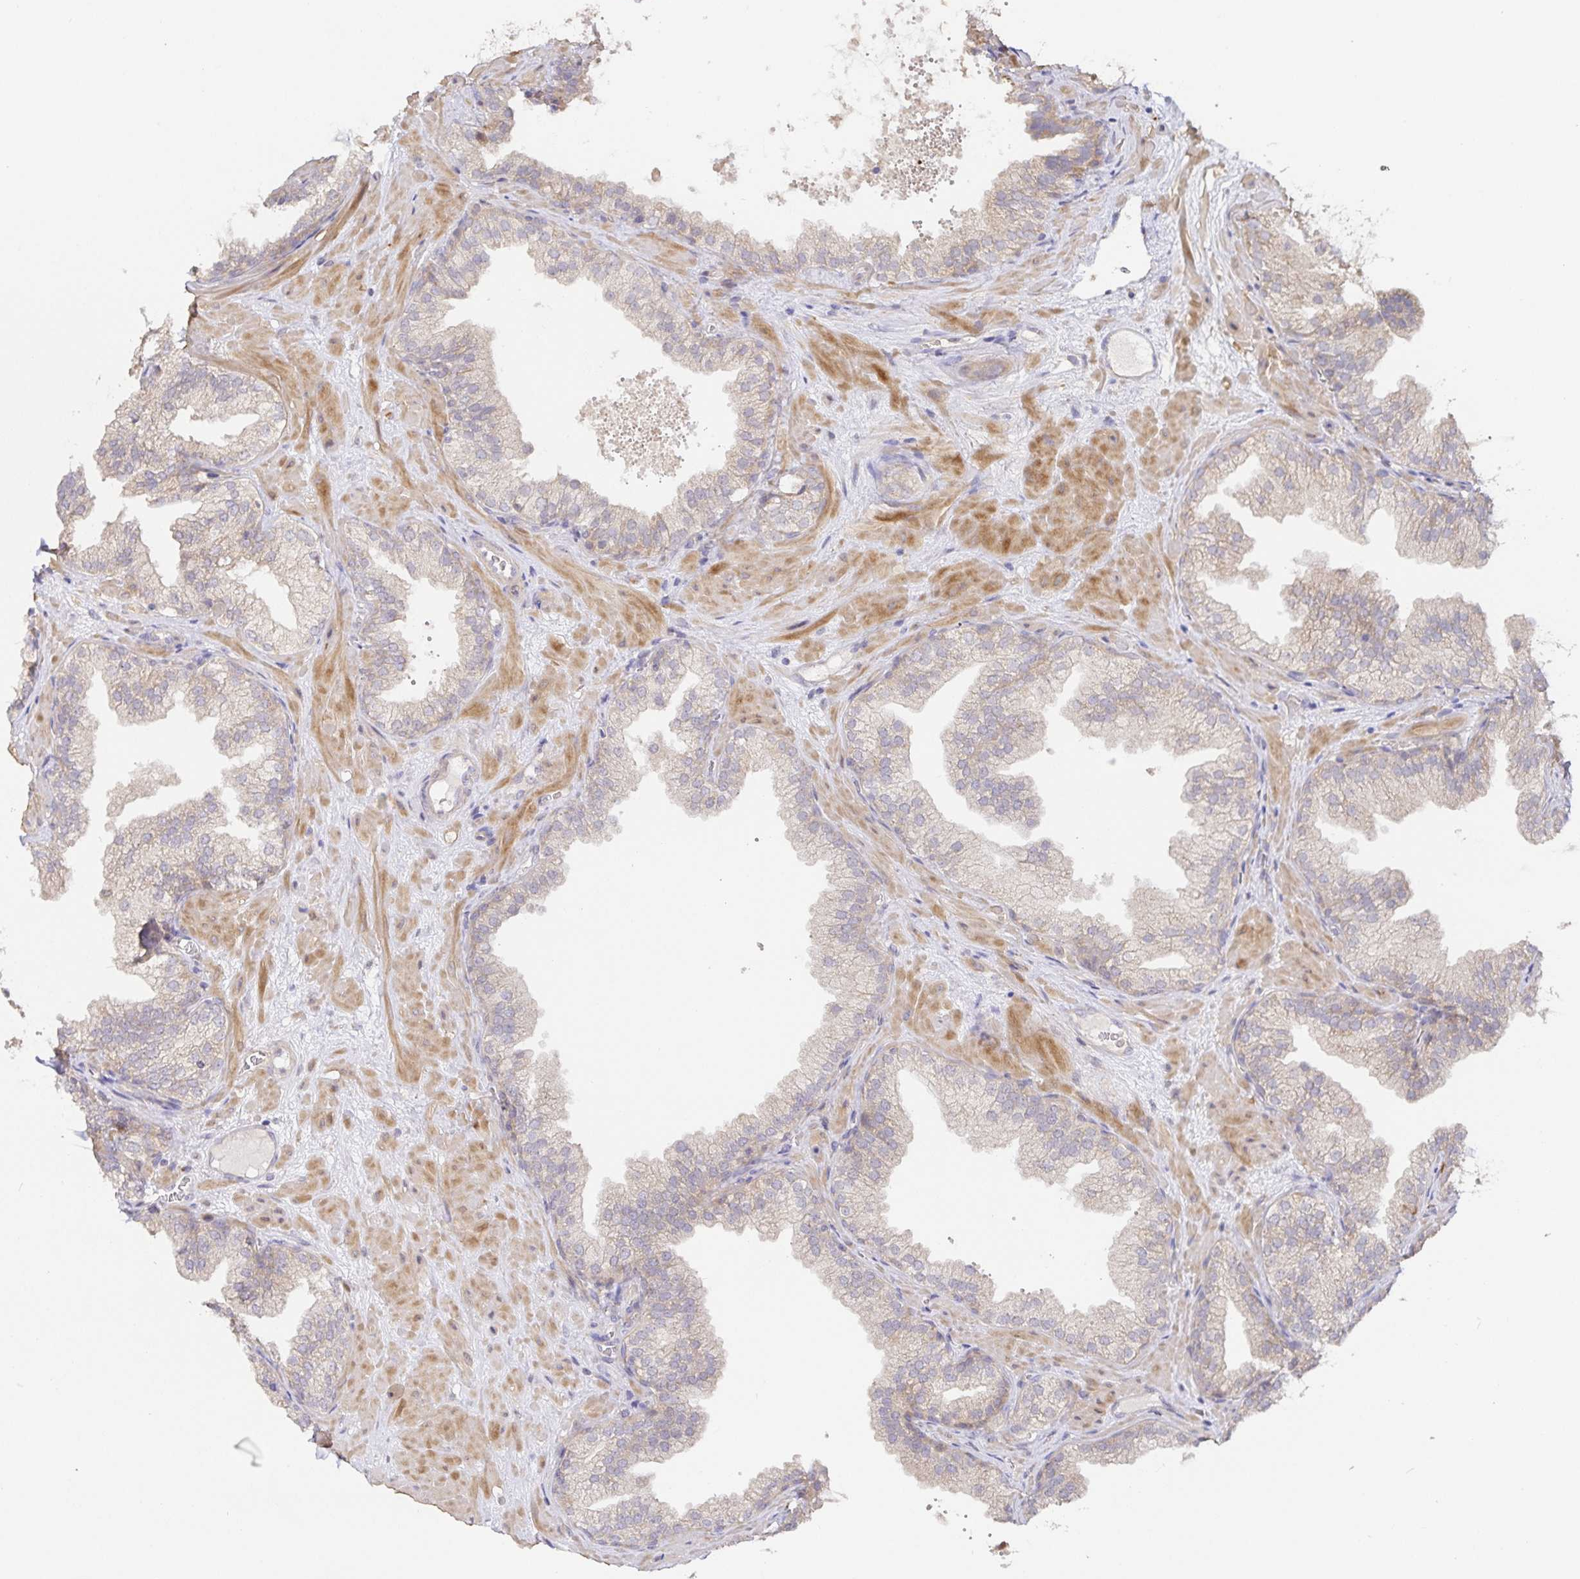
{"staining": {"intensity": "weak", "quantity": "<25%", "location": "cytoplasmic/membranous"}, "tissue": "prostate", "cell_type": "Glandular cells", "image_type": "normal", "snomed": [{"axis": "morphology", "description": "Normal tissue, NOS"}, {"axis": "topography", "description": "Prostate"}], "caption": "High power microscopy micrograph of an immunohistochemistry (IHC) histopathology image of unremarkable prostate, revealing no significant staining in glandular cells.", "gene": "ZDHHC11B", "patient": {"sex": "male", "age": 37}}